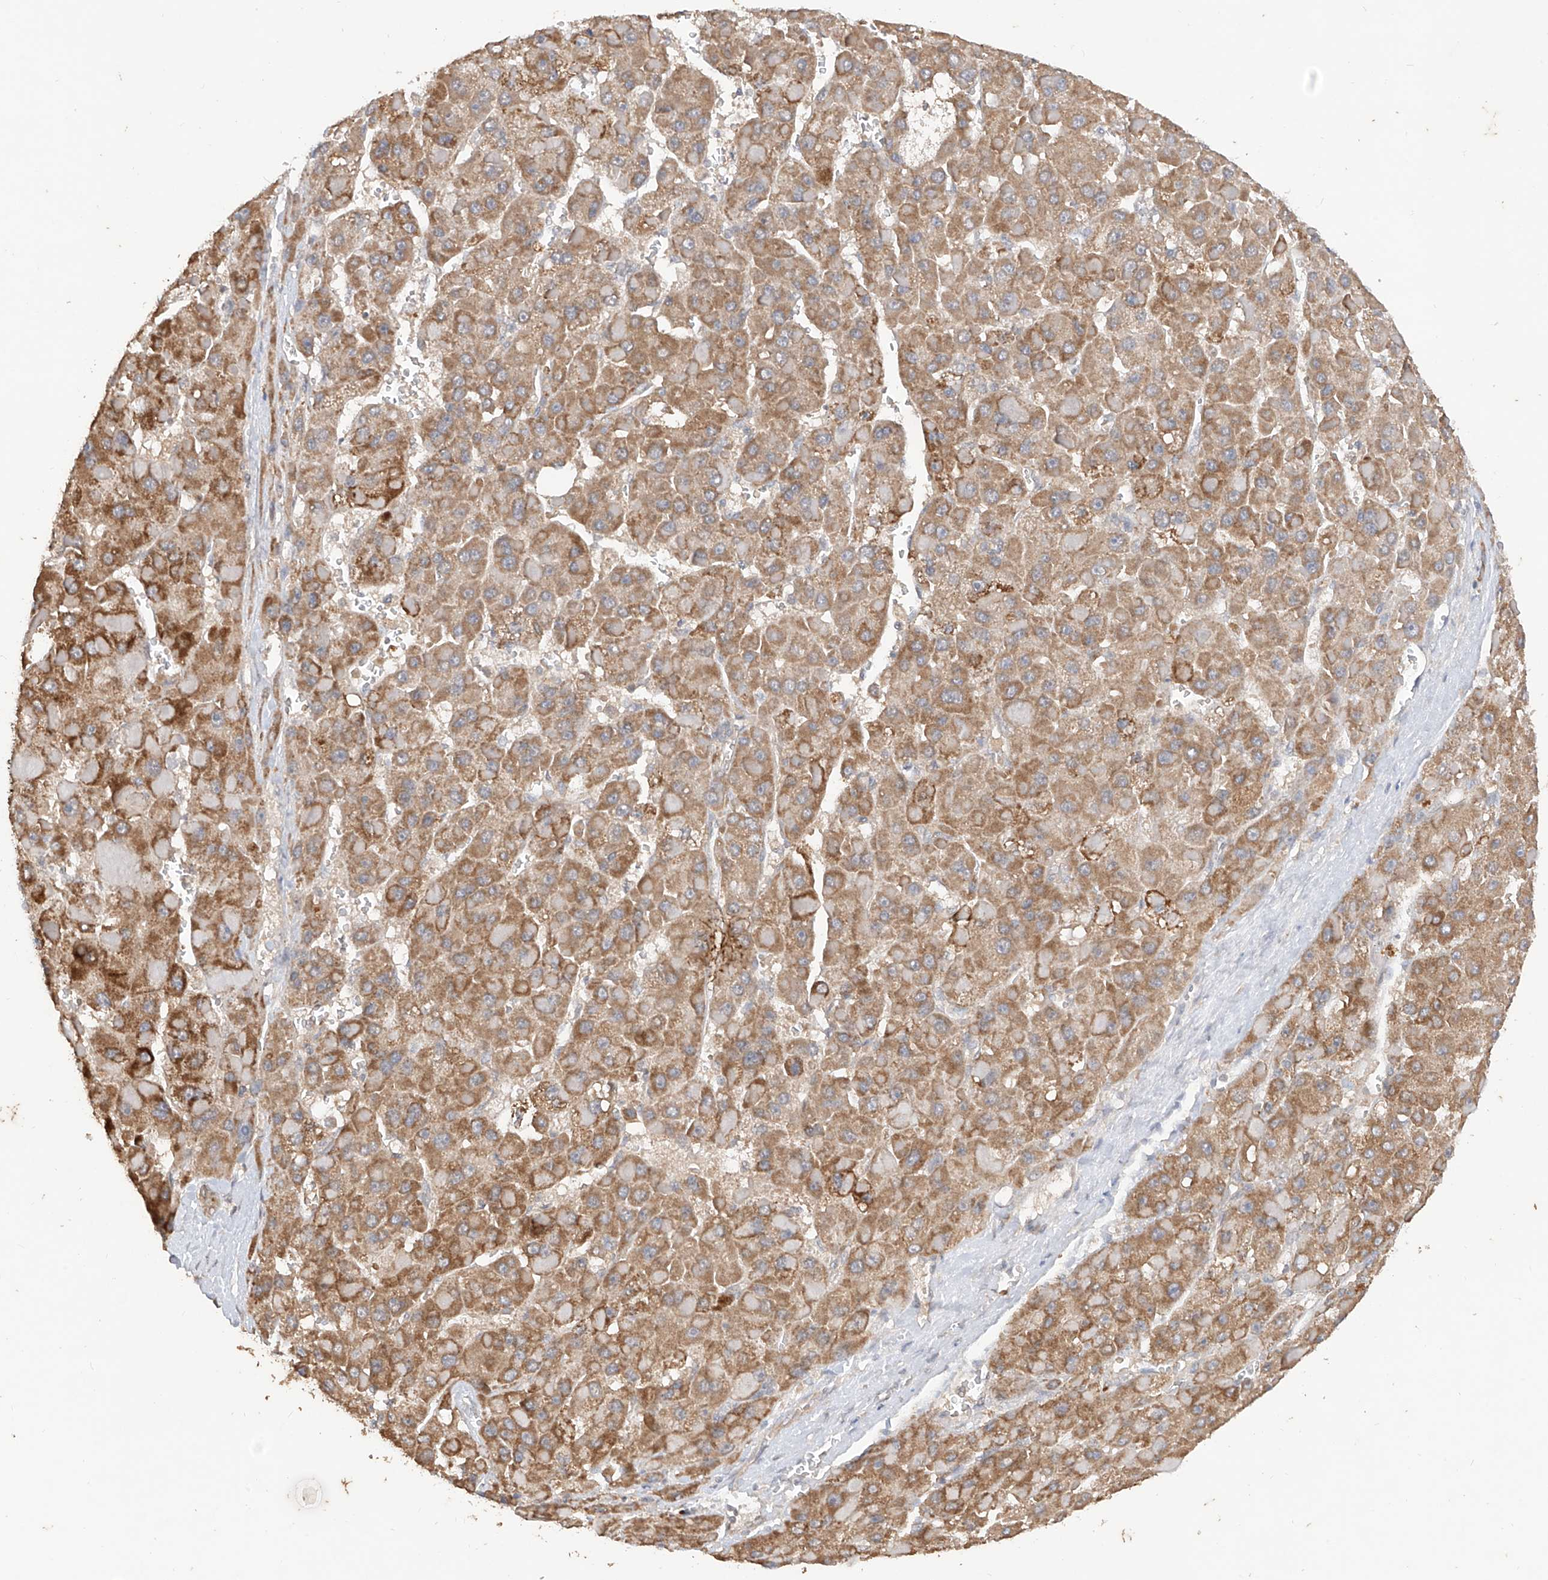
{"staining": {"intensity": "moderate", "quantity": ">75%", "location": "cytoplasmic/membranous"}, "tissue": "liver cancer", "cell_type": "Tumor cells", "image_type": "cancer", "snomed": [{"axis": "morphology", "description": "Carcinoma, Hepatocellular, NOS"}, {"axis": "topography", "description": "Liver"}], "caption": "Liver cancer (hepatocellular carcinoma) stained for a protein (brown) reveals moderate cytoplasmic/membranous positive positivity in about >75% of tumor cells.", "gene": "MTUS2", "patient": {"sex": "female", "age": 73}}